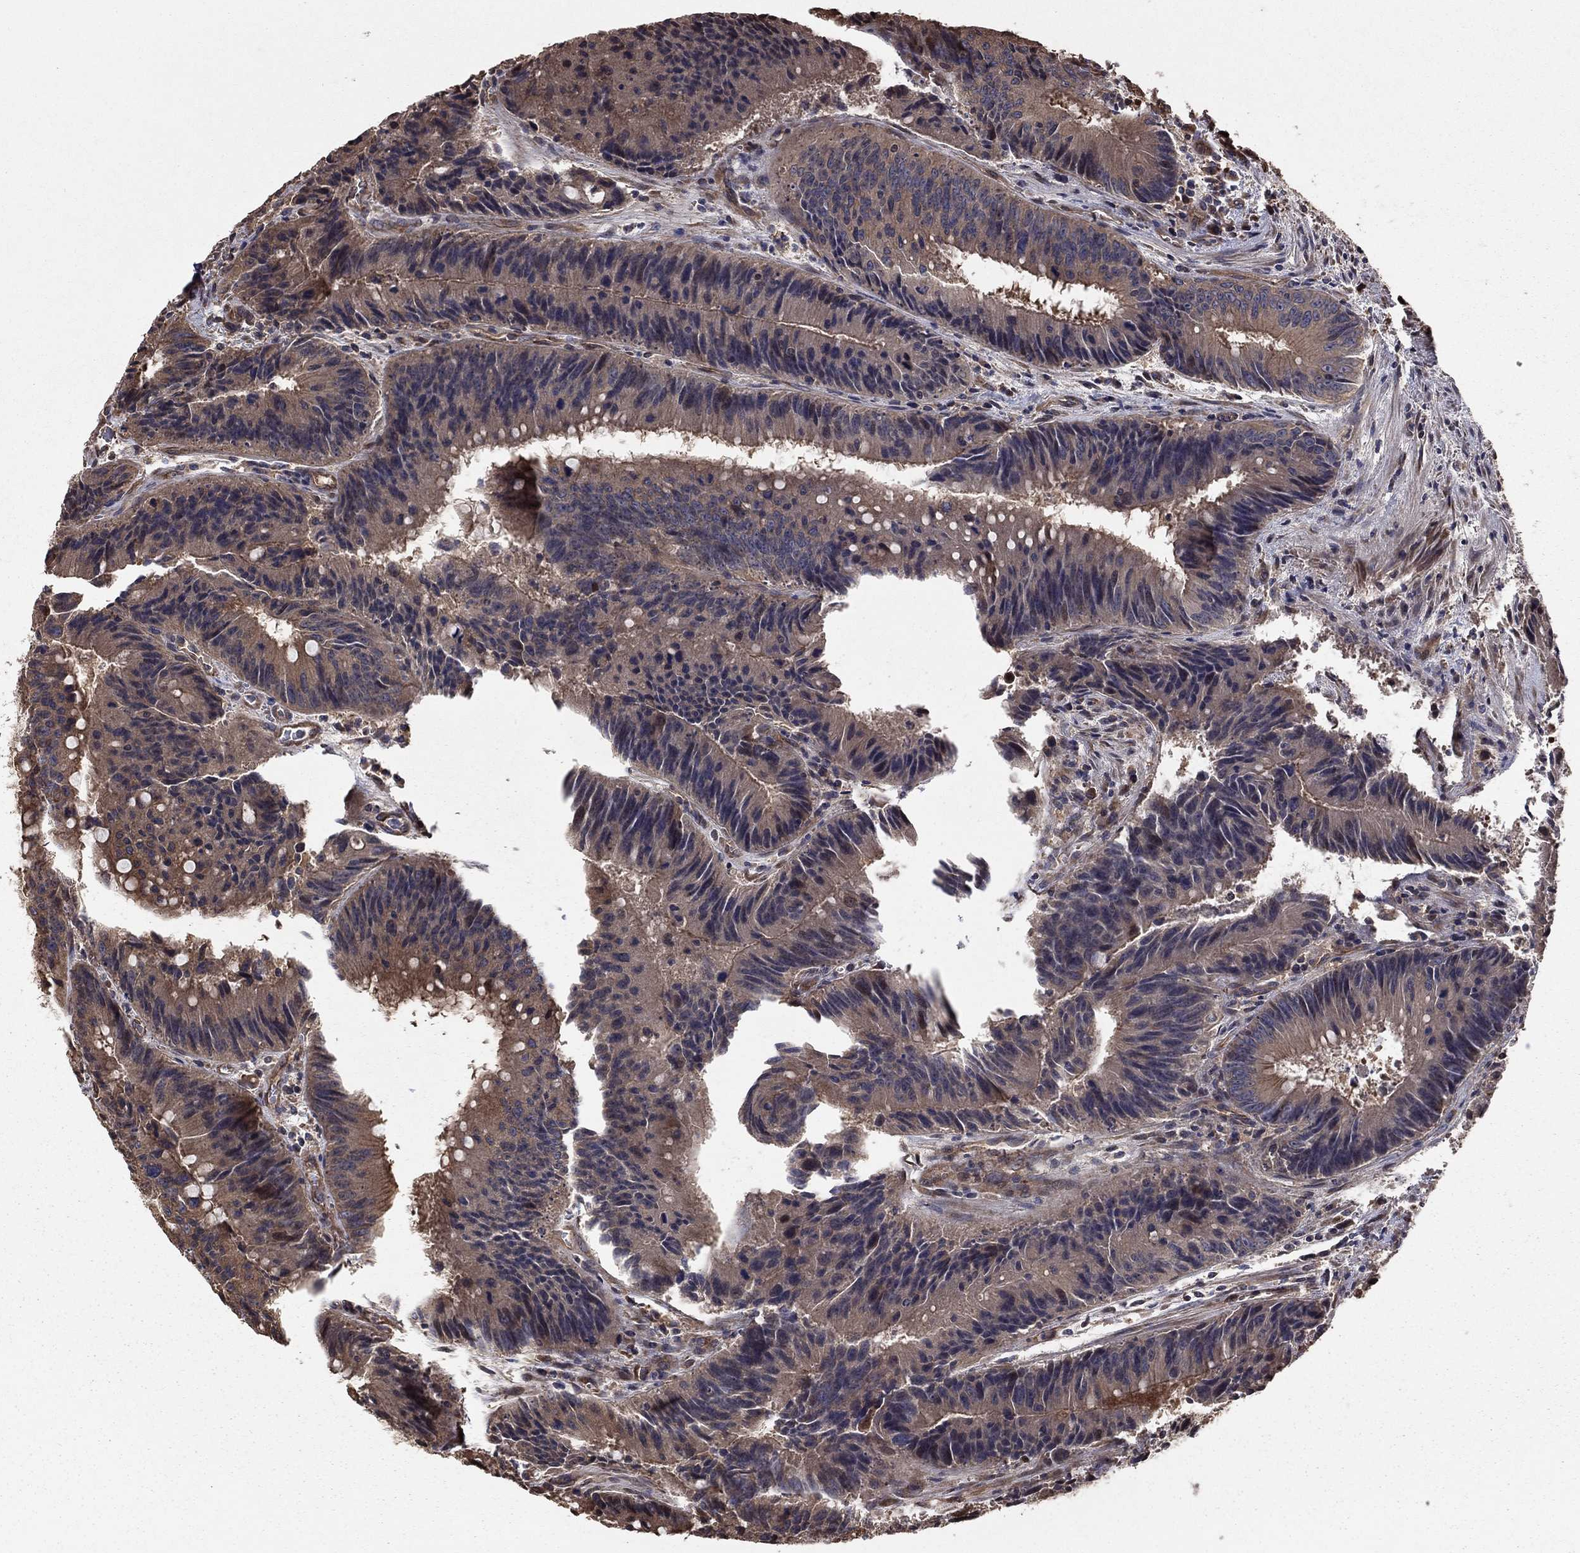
{"staining": {"intensity": "moderate", "quantity": "<25%", "location": "cytoplasmic/membranous"}, "tissue": "colorectal cancer", "cell_type": "Tumor cells", "image_type": "cancer", "snomed": [{"axis": "morphology", "description": "Adenocarcinoma, NOS"}, {"axis": "topography", "description": "Rectum"}], "caption": "A brown stain shows moderate cytoplasmic/membranous staining of a protein in colorectal cancer tumor cells.", "gene": "BABAM2", "patient": {"sex": "female", "age": 72}}